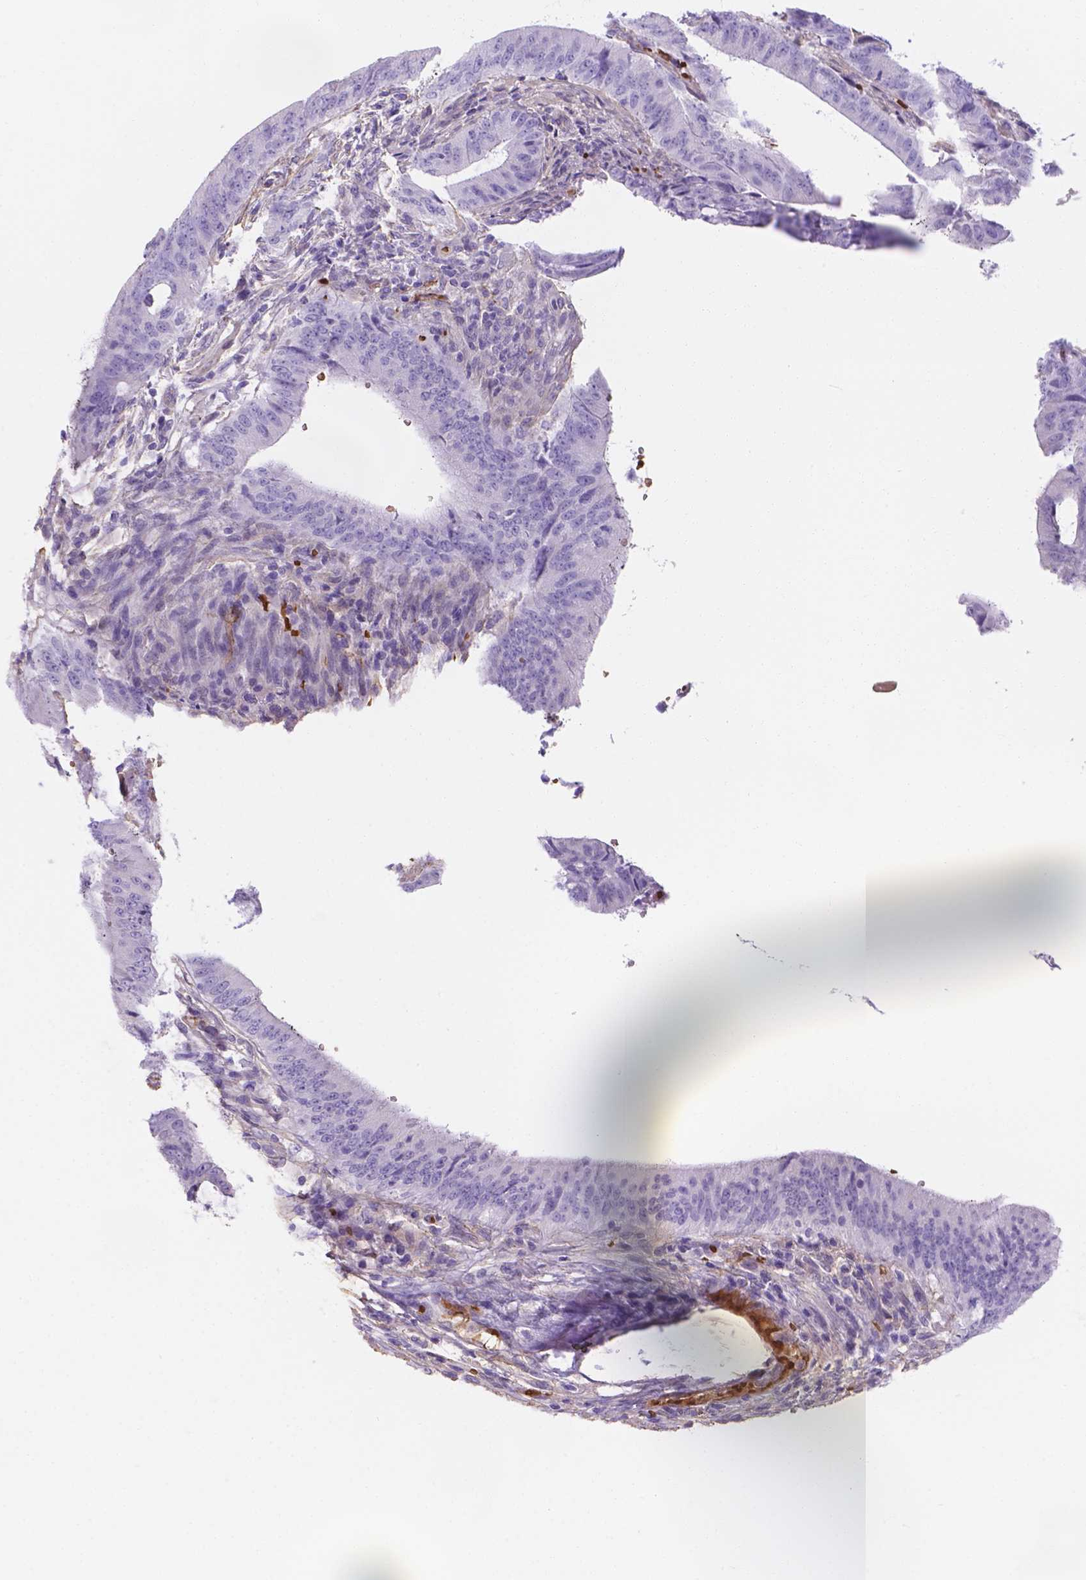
{"staining": {"intensity": "negative", "quantity": "none", "location": "none"}, "tissue": "colorectal cancer", "cell_type": "Tumor cells", "image_type": "cancer", "snomed": [{"axis": "morphology", "description": "Adenocarcinoma, NOS"}, {"axis": "topography", "description": "Colon"}], "caption": "This image is of adenocarcinoma (colorectal) stained with immunohistochemistry (IHC) to label a protein in brown with the nuclei are counter-stained blue. There is no positivity in tumor cells. (Stains: DAB (3,3'-diaminobenzidine) immunohistochemistry with hematoxylin counter stain, Microscopy: brightfield microscopy at high magnification).", "gene": "SLC40A1", "patient": {"sex": "female", "age": 43}}